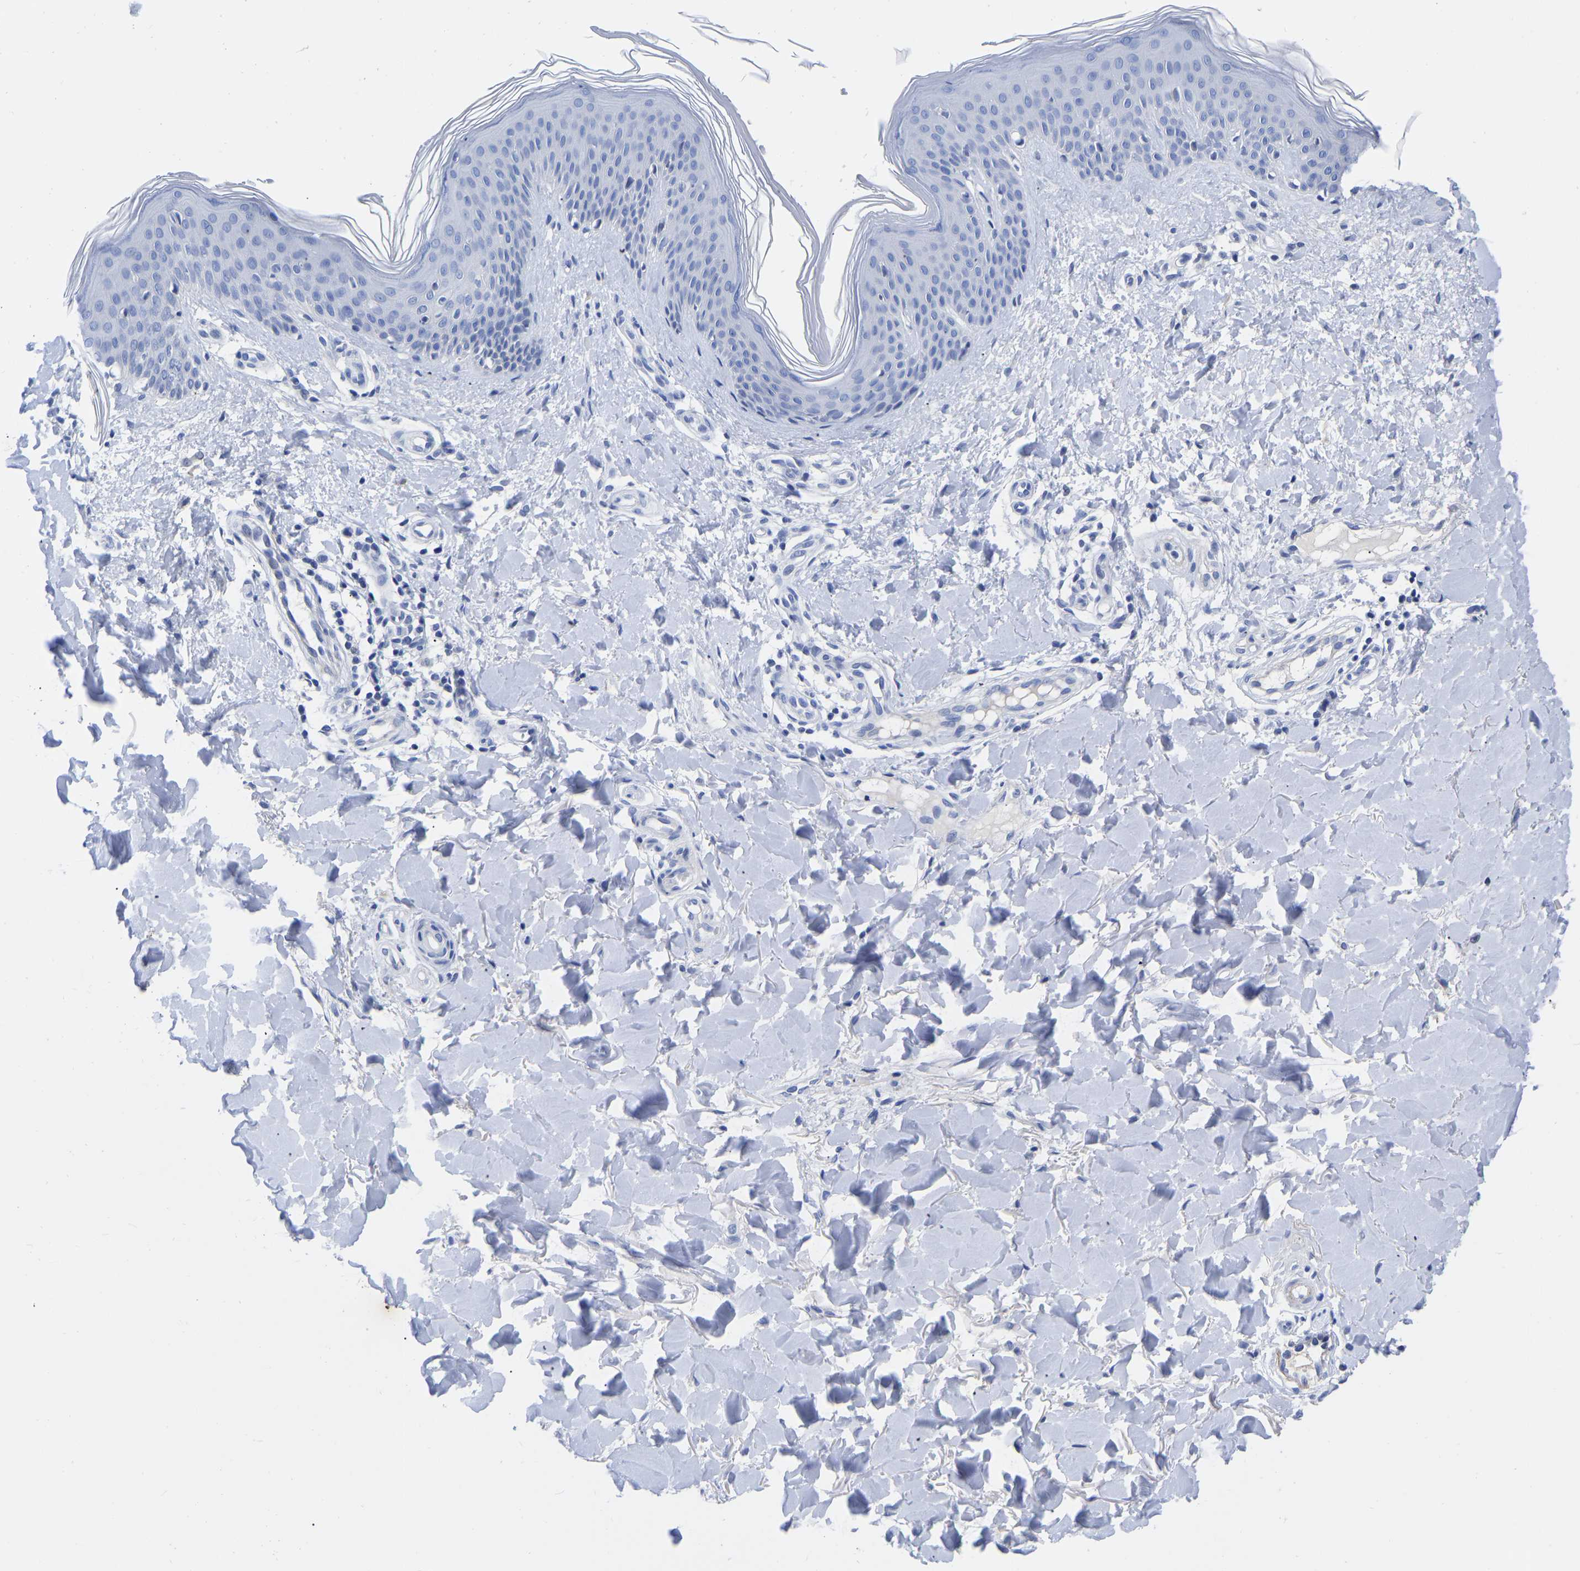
{"staining": {"intensity": "negative", "quantity": "none", "location": "none"}, "tissue": "skin", "cell_type": "Fibroblasts", "image_type": "normal", "snomed": [{"axis": "morphology", "description": "Normal tissue, NOS"}, {"axis": "topography", "description": "Skin"}], "caption": "Skin stained for a protein using immunohistochemistry (IHC) exhibits no staining fibroblasts.", "gene": "GPA33", "patient": {"sex": "male", "age": 41}}